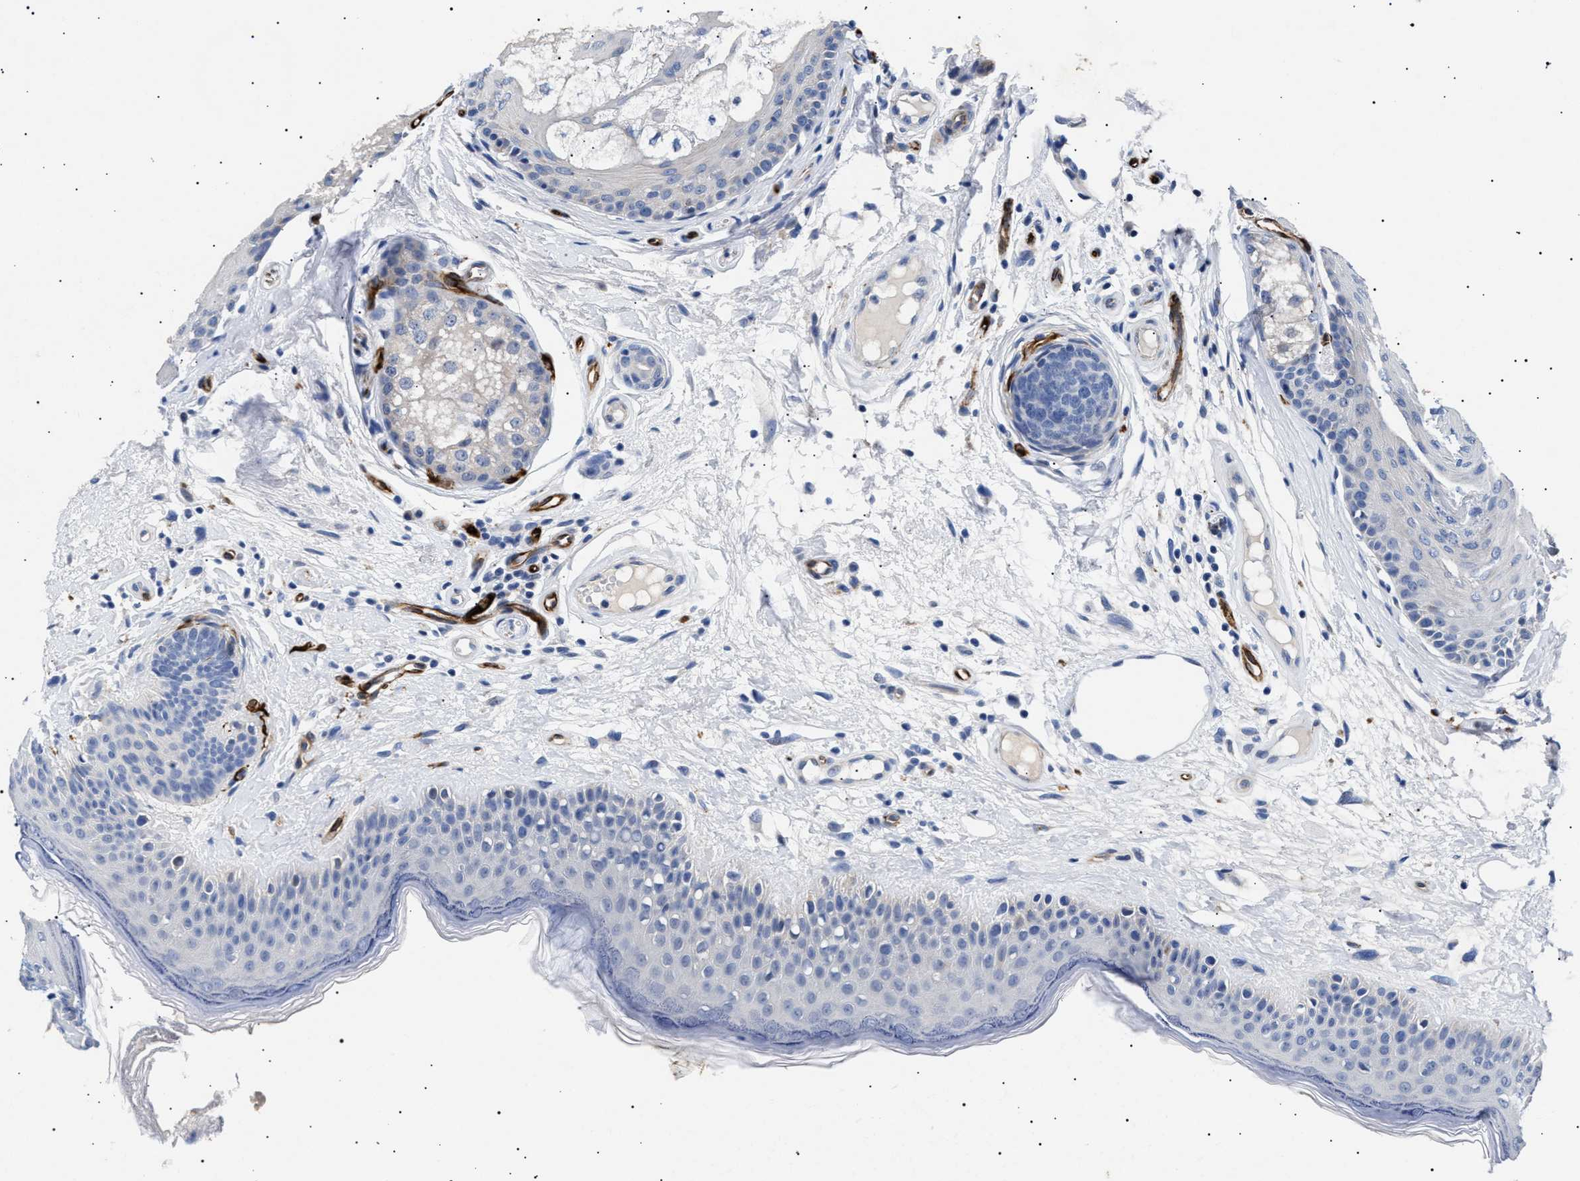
{"staining": {"intensity": "negative", "quantity": "none", "location": "none"}, "tissue": "oral mucosa", "cell_type": "Squamous epithelial cells", "image_type": "normal", "snomed": [{"axis": "morphology", "description": "Normal tissue, NOS"}, {"axis": "topography", "description": "Skin"}, {"axis": "topography", "description": "Oral tissue"}], "caption": "Micrograph shows no protein positivity in squamous epithelial cells of unremarkable oral mucosa.", "gene": "OLFML2A", "patient": {"sex": "male", "age": 84}}